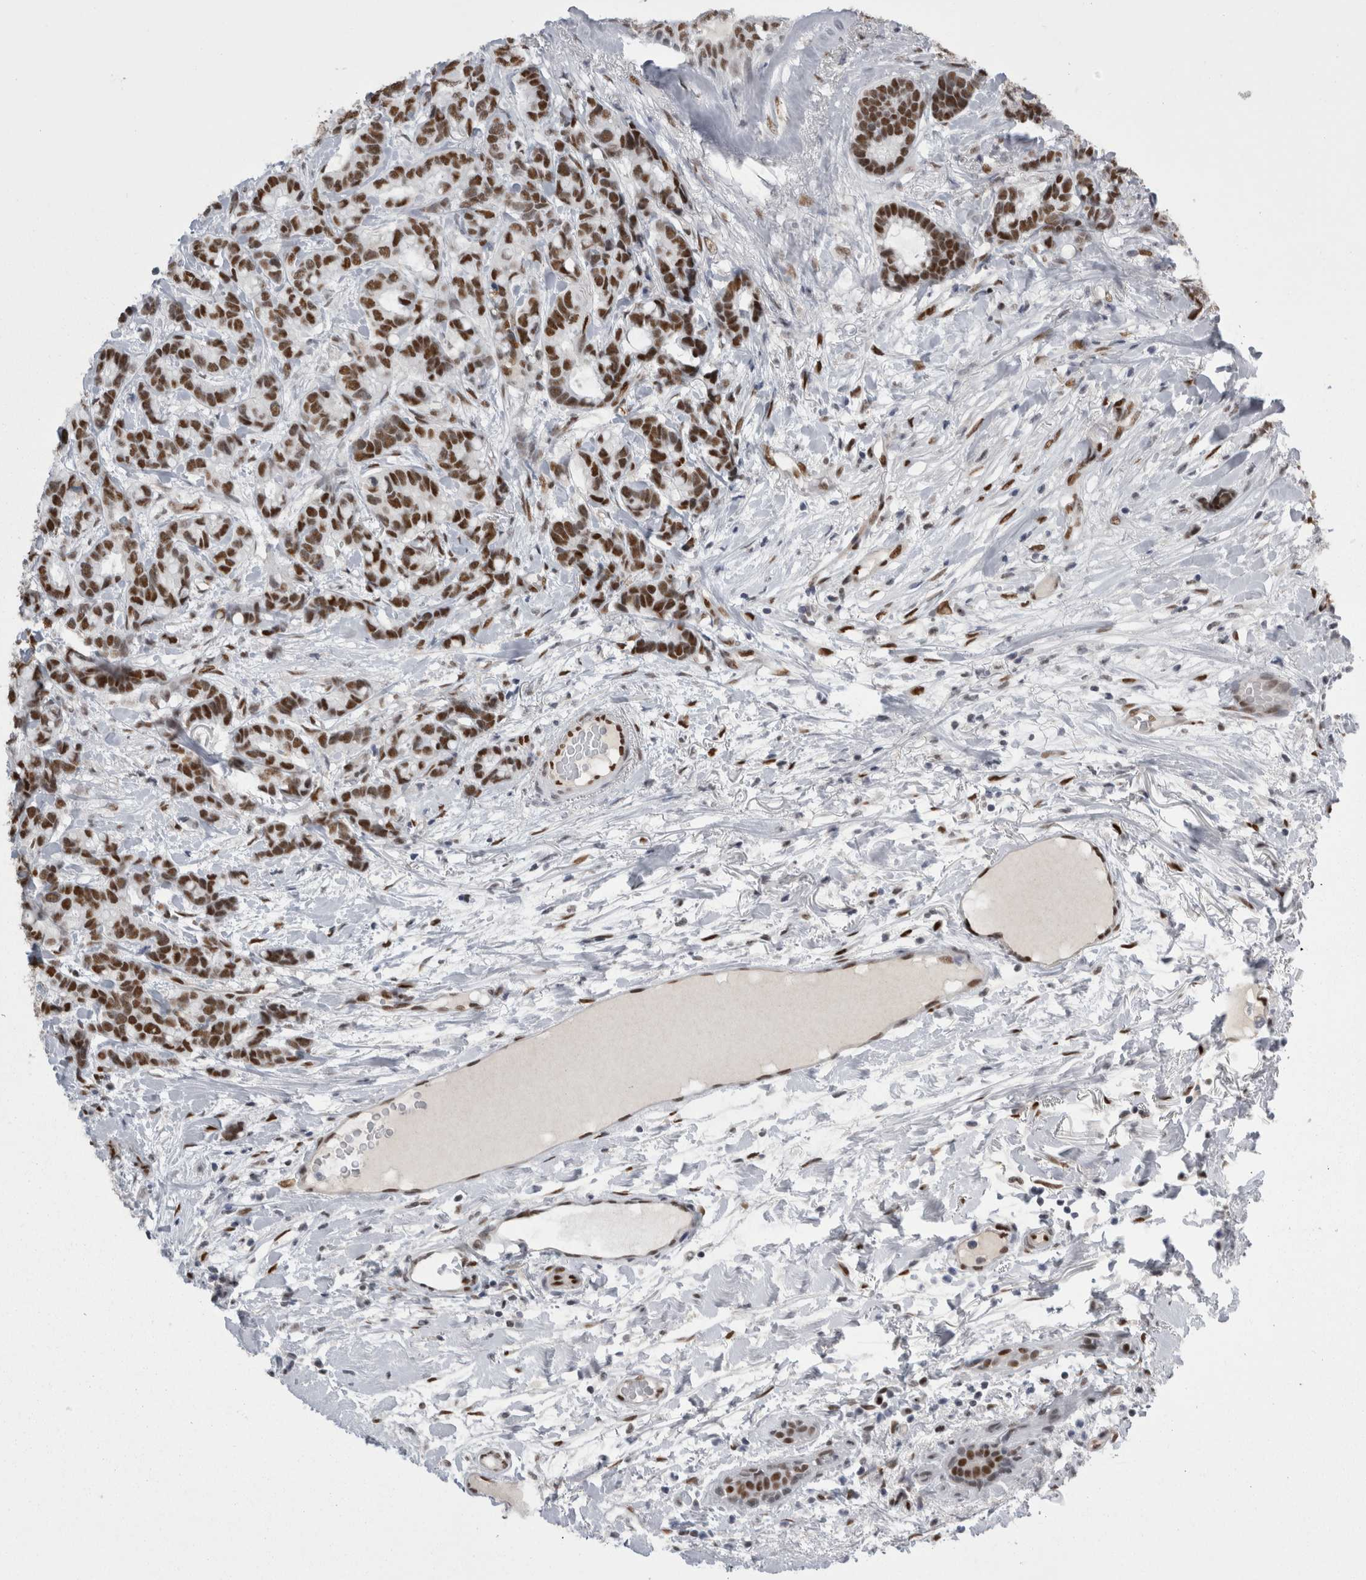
{"staining": {"intensity": "strong", "quantity": ">75%", "location": "nuclear"}, "tissue": "breast cancer", "cell_type": "Tumor cells", "image_type": "cancer", "snomed": [{"axis": "morphology", "description": "Duct carcinoma"}, {"axis": "topography", "description": "Breast"}], "caption": "Breast invasive ductal carcinoma was stained to show a protein in brown. There is high levels of strong nuclear positivity in about >75% of tumor cells. Ihc stains the protein of interest in brown and the nuclei are stained blue.", "gene": "C1orf54", "patient": {"sex": "female", "age": 87}}